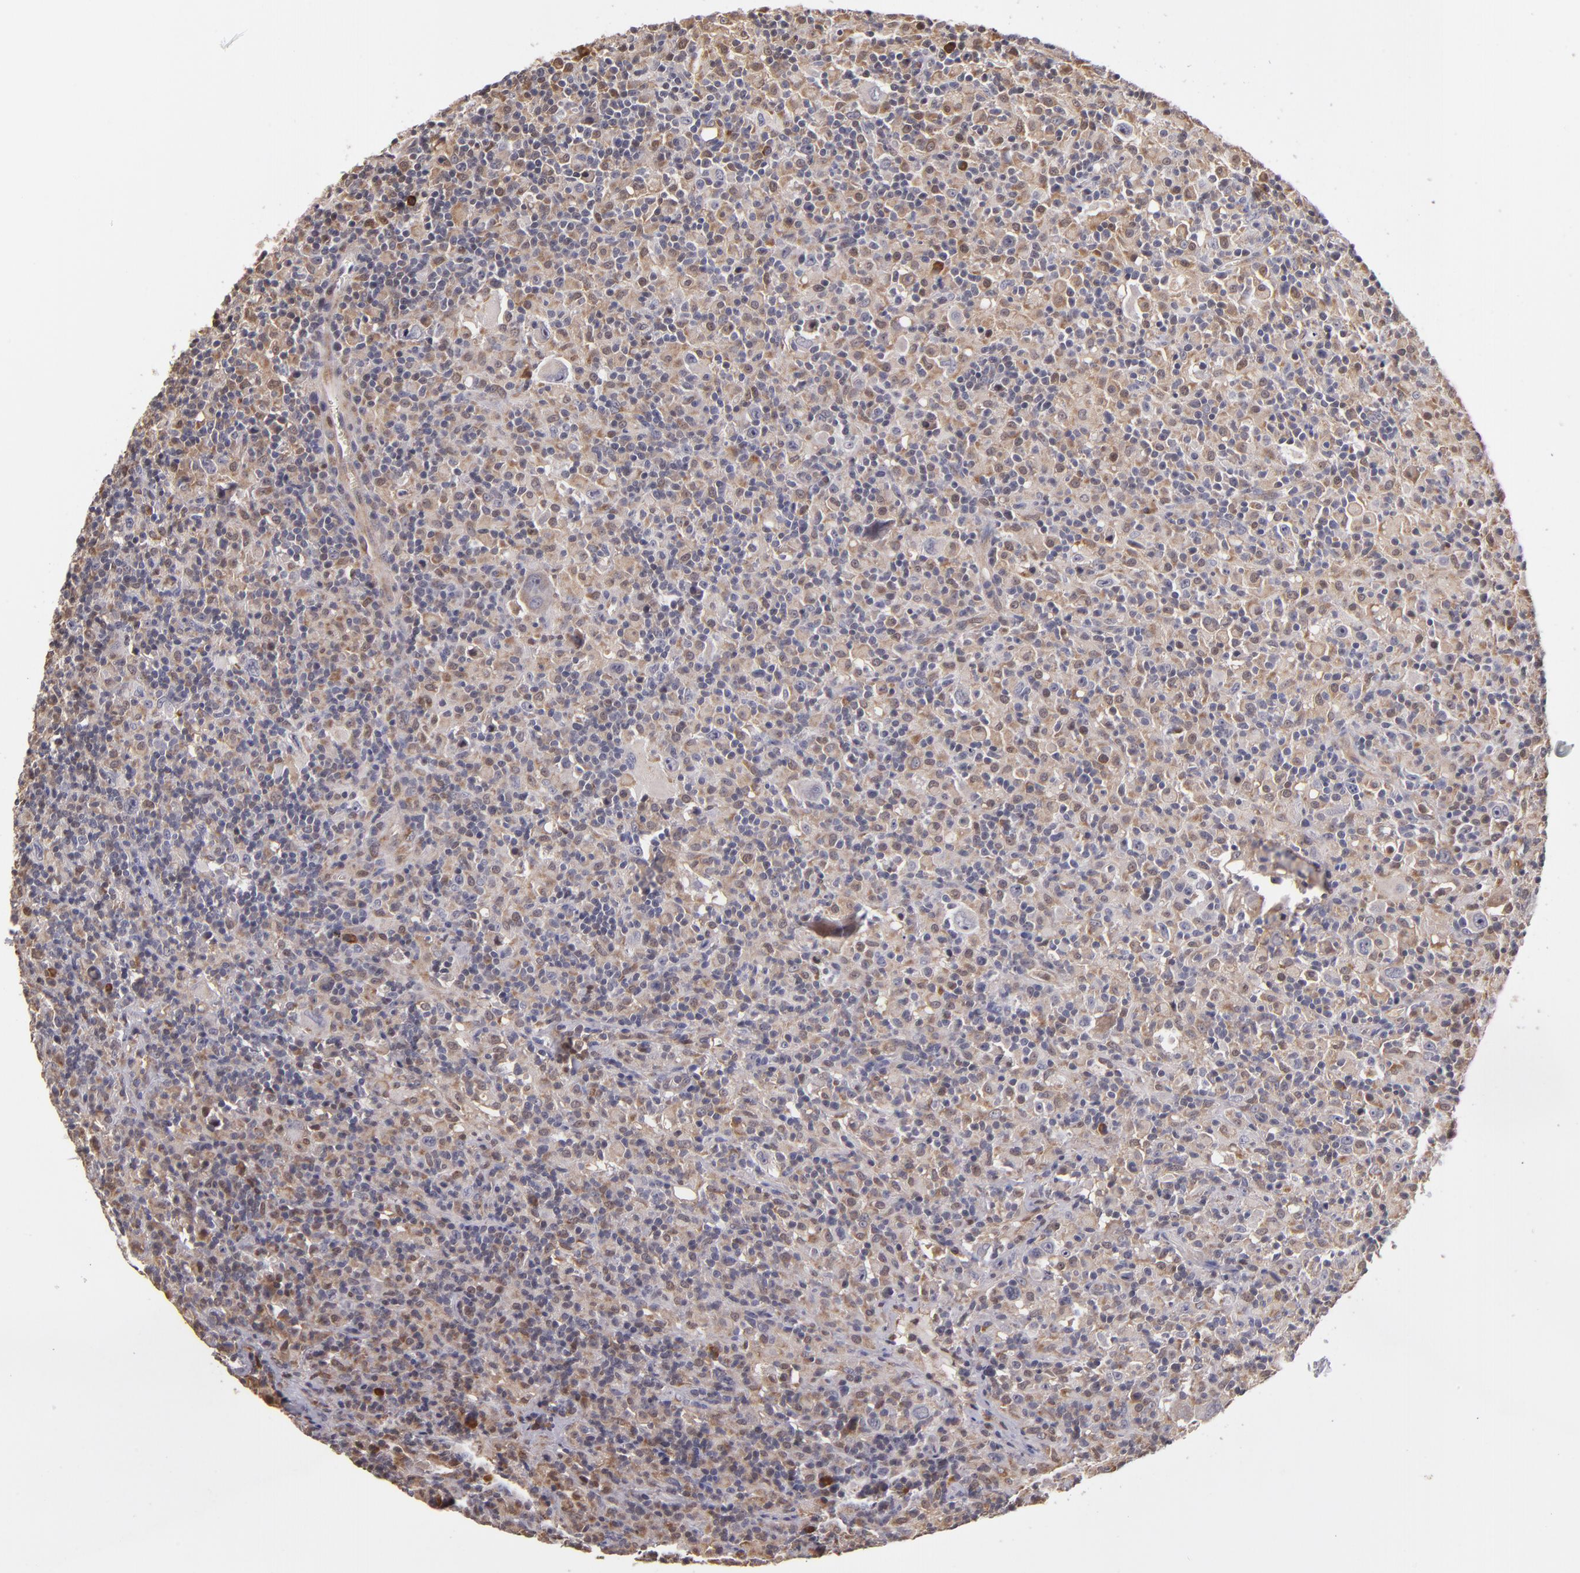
{"staining": {"intensity": "weak", "quantity": "25%-75%", "location": "cytoplasmic/membranous"}, "tissue": "lymphoma", "cell_type": "Tumor cells", "image_type": "cancer", "snomed": [{"axis": "morphology", "description": "Hodgkin's disease, NOS"}, {"axis": "topography", "description": "Lymph node"}], "caption": "Hodgkin's disease stained for a protein (brown) reveals weak cytoplasmic/membranous positive expression in approximately 25%-75% of tumor cells.", "gene": "CASP1", "patient": {"sex": "male", "age": 46}}